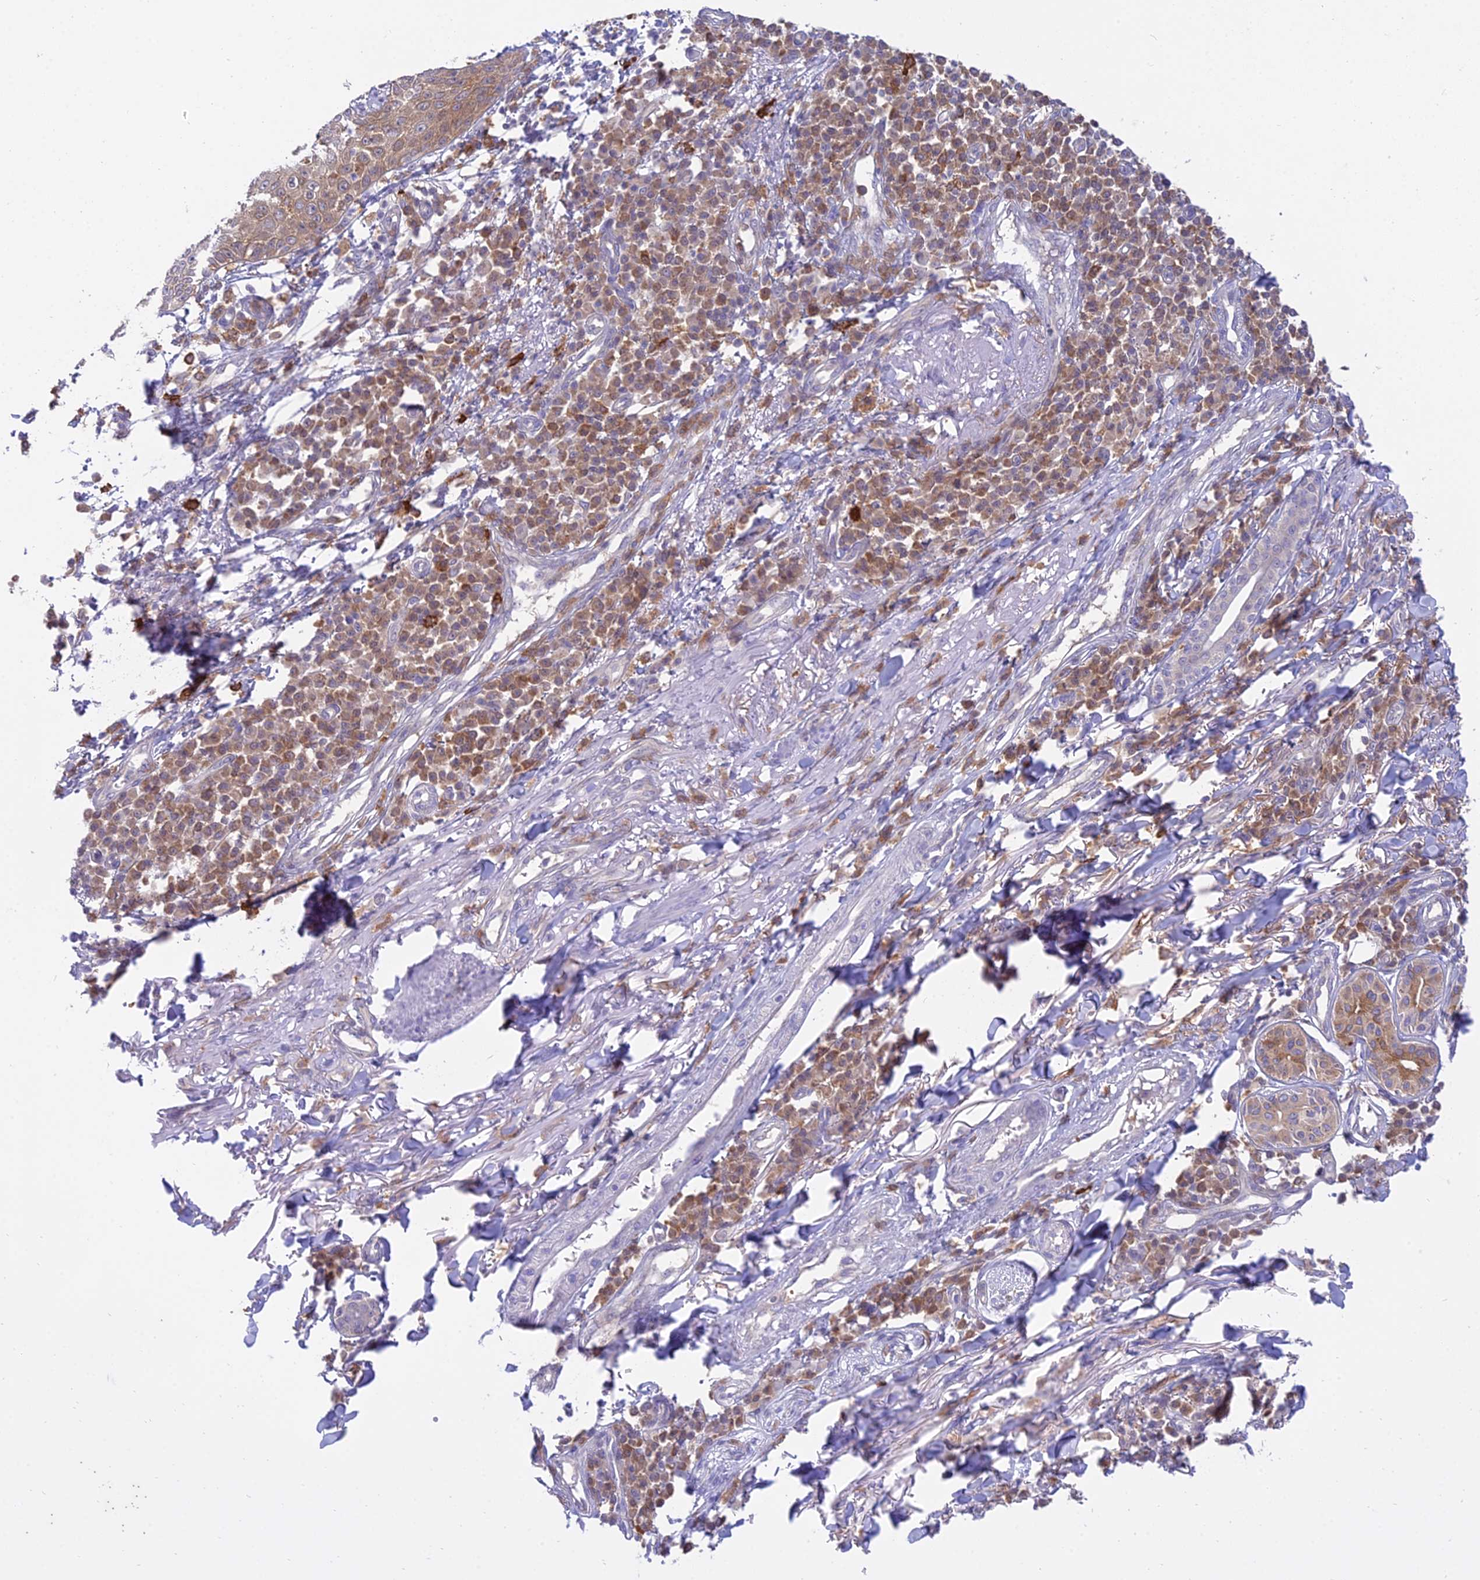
{"staining": {"intensity": "weak", "quantity": ">75%", "location": "cytoplasmic/membranous"}, "tissue": "skin cancer", "cell_type": "Tumor cells", "image_type": "cancer", "snomed": [{"axis": "morphology", "description": "Squamous cell carcinoma, NOS"}, {"axis": "topography", "description": "Skin"}], "caption": "The image shows a brown stain indicating the presence of a protein in the cytoplasmic/membranous of tumor cells in skin cancer (squamous cell carcinoma).", "gene": "UBE2G1", "patient": {"sex": "male", "age": 71}}